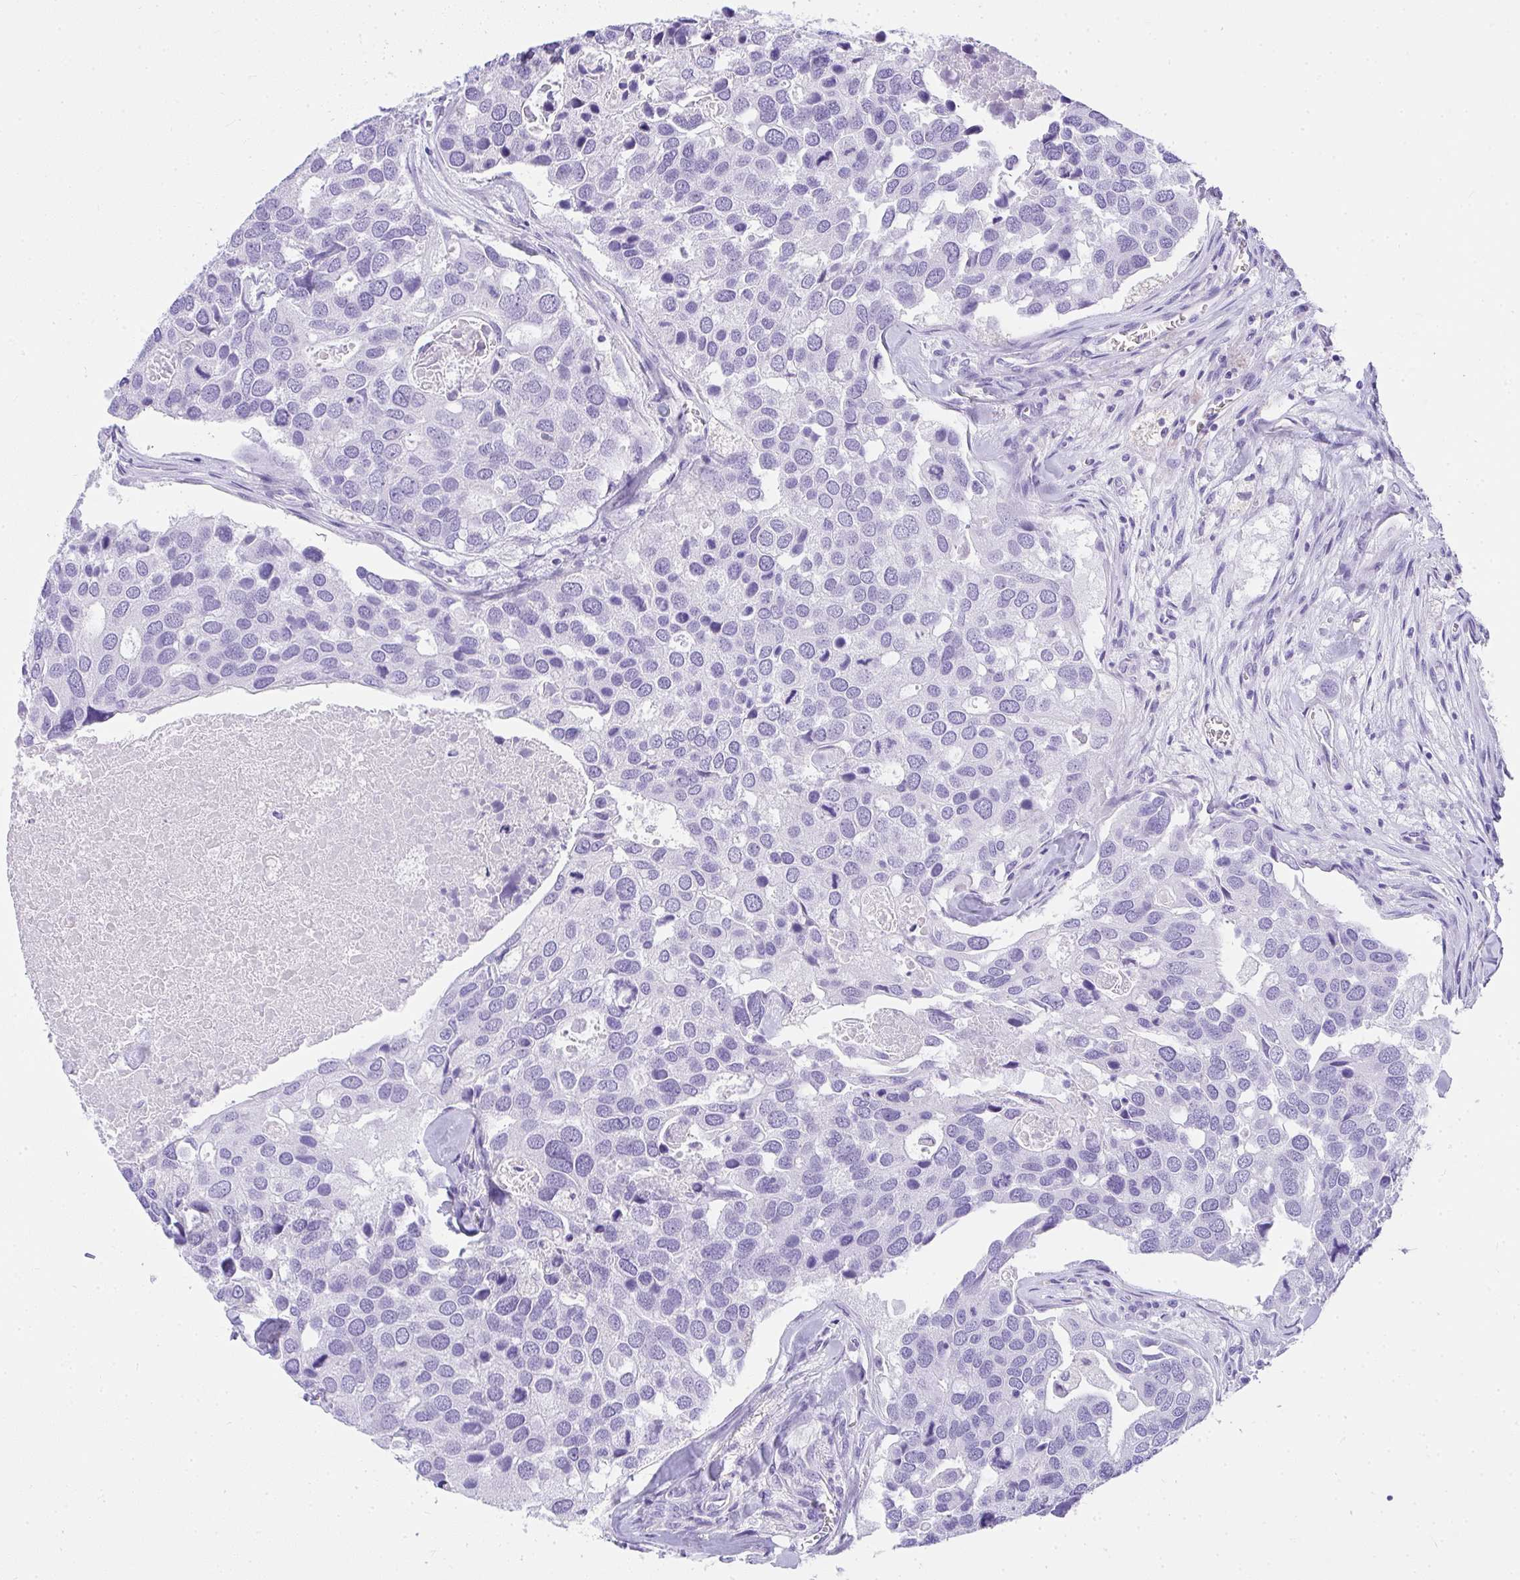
{"staining": {"intensity": "negative", "quantity": "none", "location": "none"}, "tissue": "breast cancer", "cell_type": "Tumor cells", "image_type": "cancer", "snomed": [{"axis": "morphology", "description": "Duct carcinoma"}, {"axis": "topography", "description": "Breast"}], "caption": "Photomicrograph shows no protein positivity in tumor cells of infiltrating ductal carcinoma (breast) tissue.", "gene": "AVIL", "patient": {"sex": "female", "age": 83}}